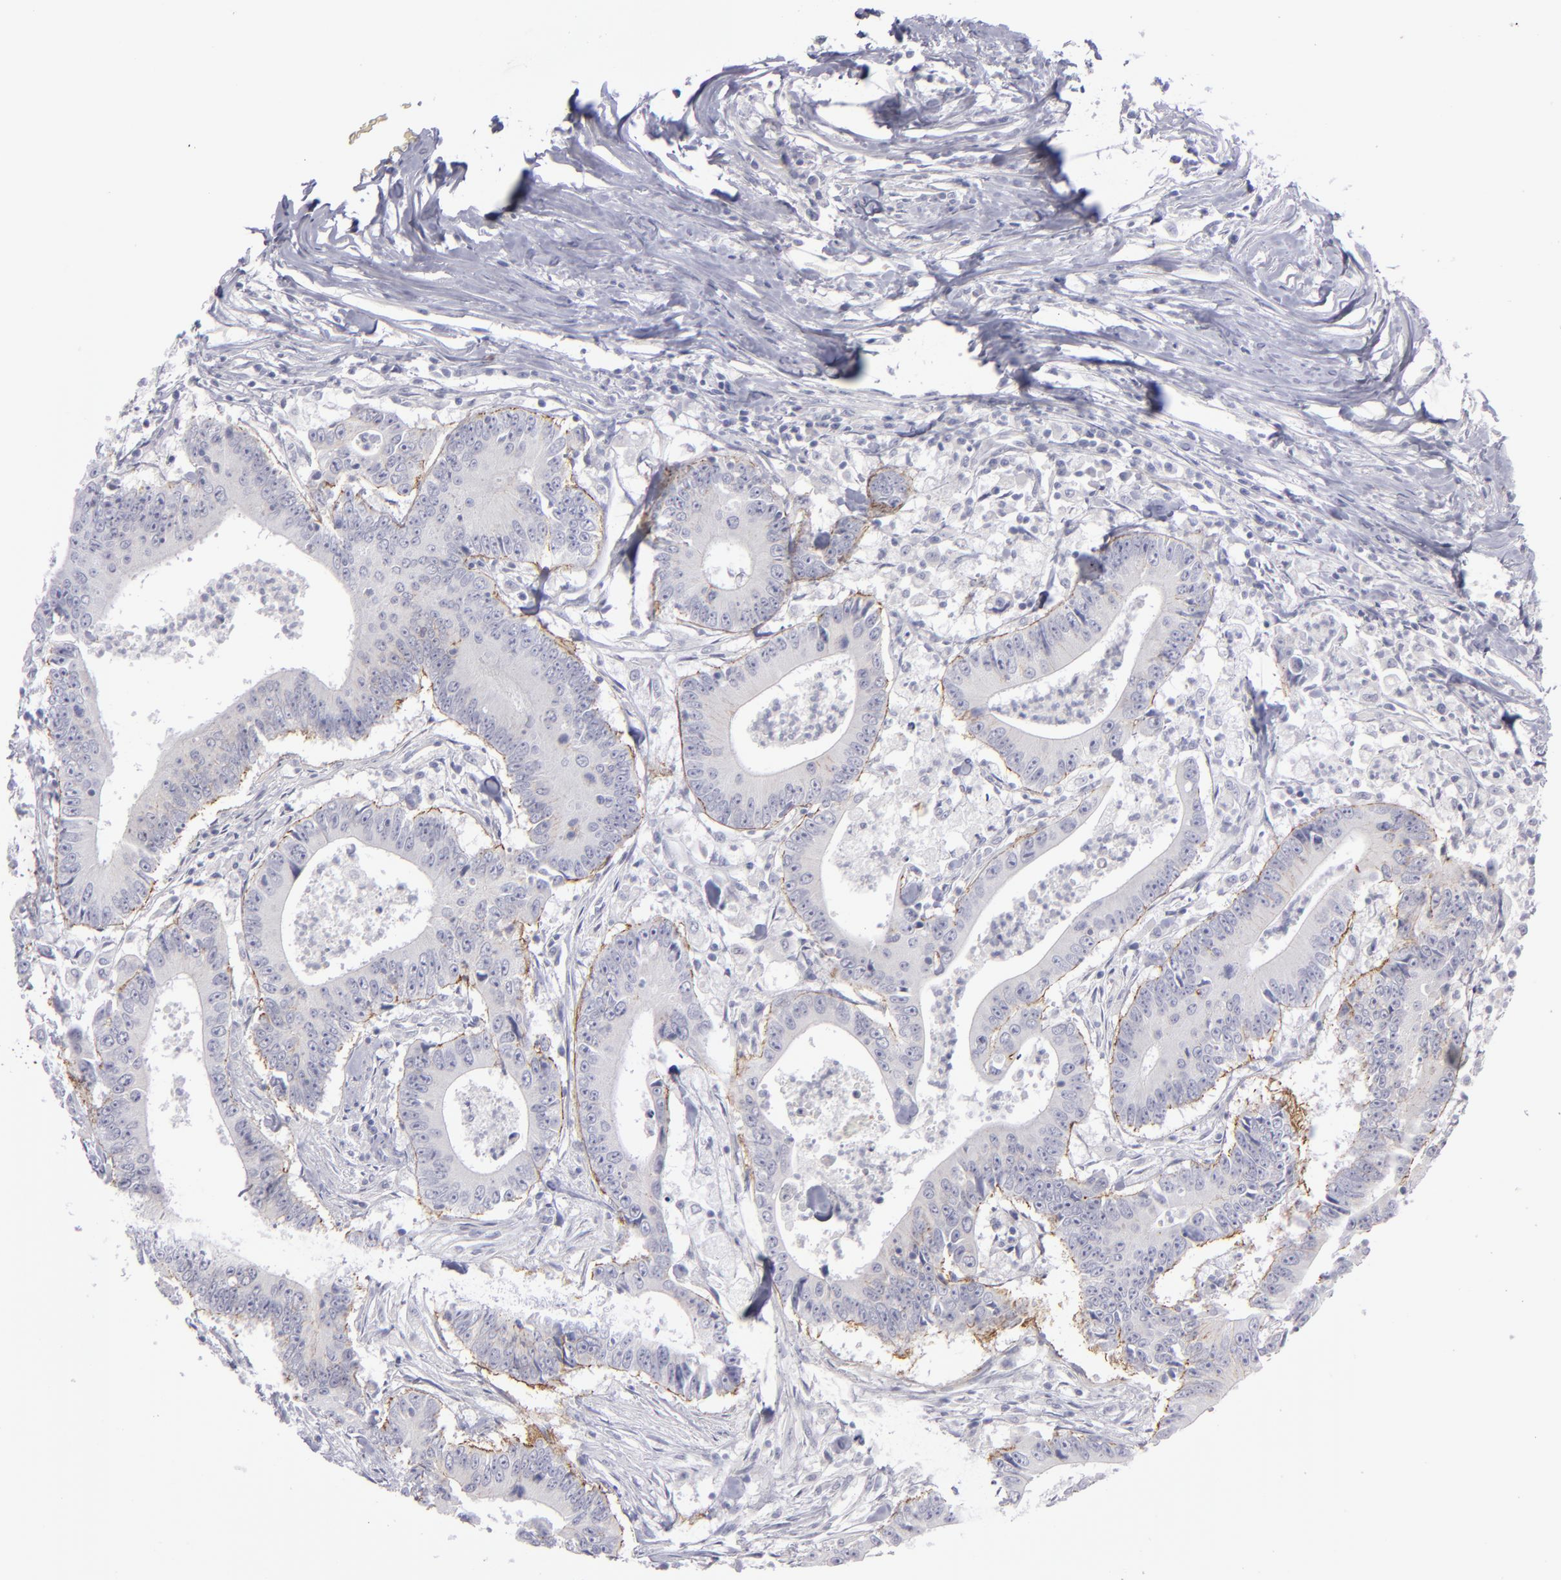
{"staining": {"intensity": "negative", "quantity": "none", "location": "none"}, "tissue": "colorectal cancer", "cell_type": "Tumor cells", "image_type": "cancer", "snomed": [{"axis": "morphology", "description": "Adenocarcinoma, NOS"}, {"axis": "topography", "description": "Colon"}], "caption": "Tumor cells are negative for brown protein staining in colorectal cancer.", "gene": "ITGB4", "patient": {"sex": "male", "age": 55}}